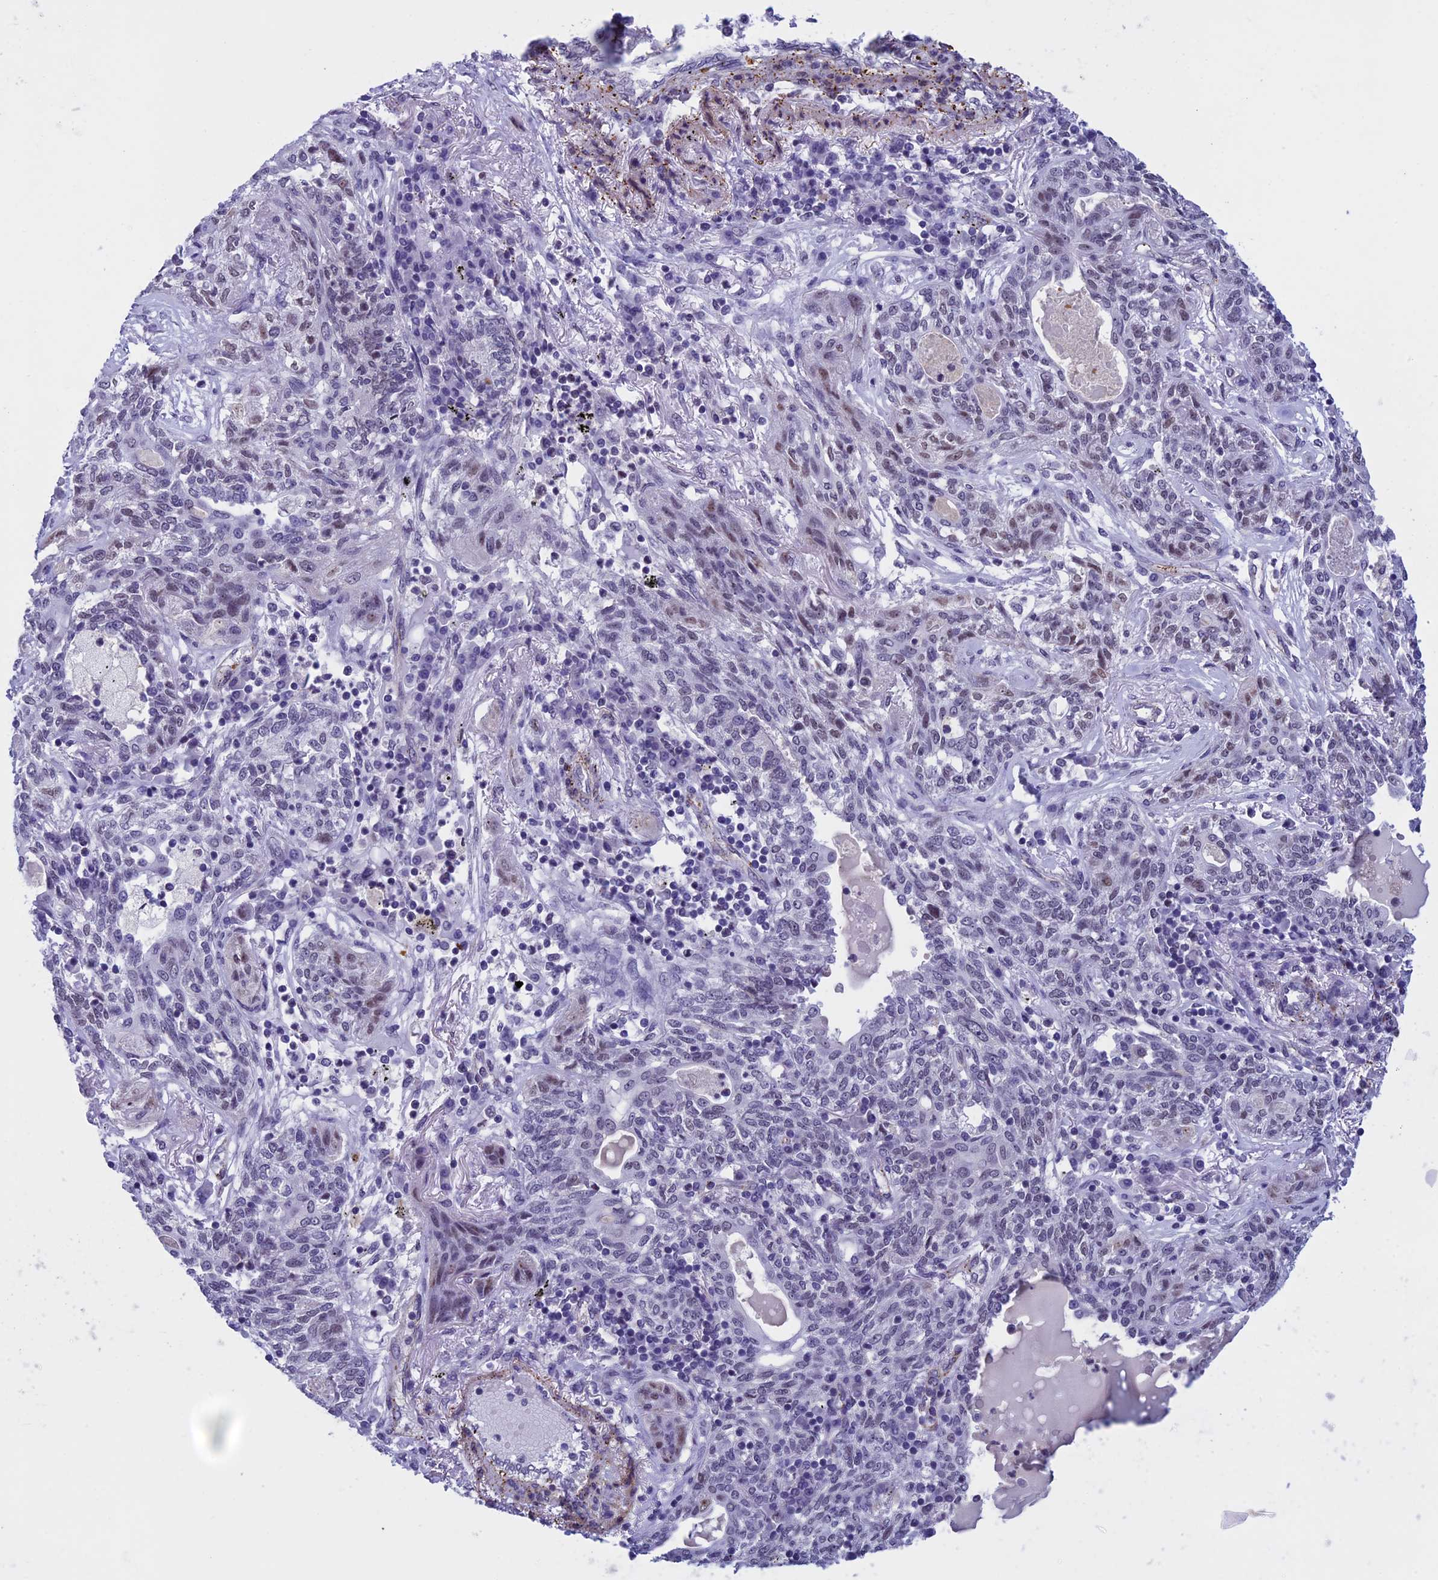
{"staining": {"intensity": "weak", "quantity": "<25%", "location": "nuclear"}, "tissue": "lung cancer", "cell_type": "Tumor cells", "image_type": "cancer", "snomed": [{"axis": "morphology", "description": "Squamous cell carcinoma, NOS"}, {"axis": "topography", "description": "Lung"}], "caption": "Immunohistochemical staining of lung squamous cell carcinoma shows no significant staining in tumor cells.", "gene": "NIPBL", "patient": {"sex": "female", "age": 70}}